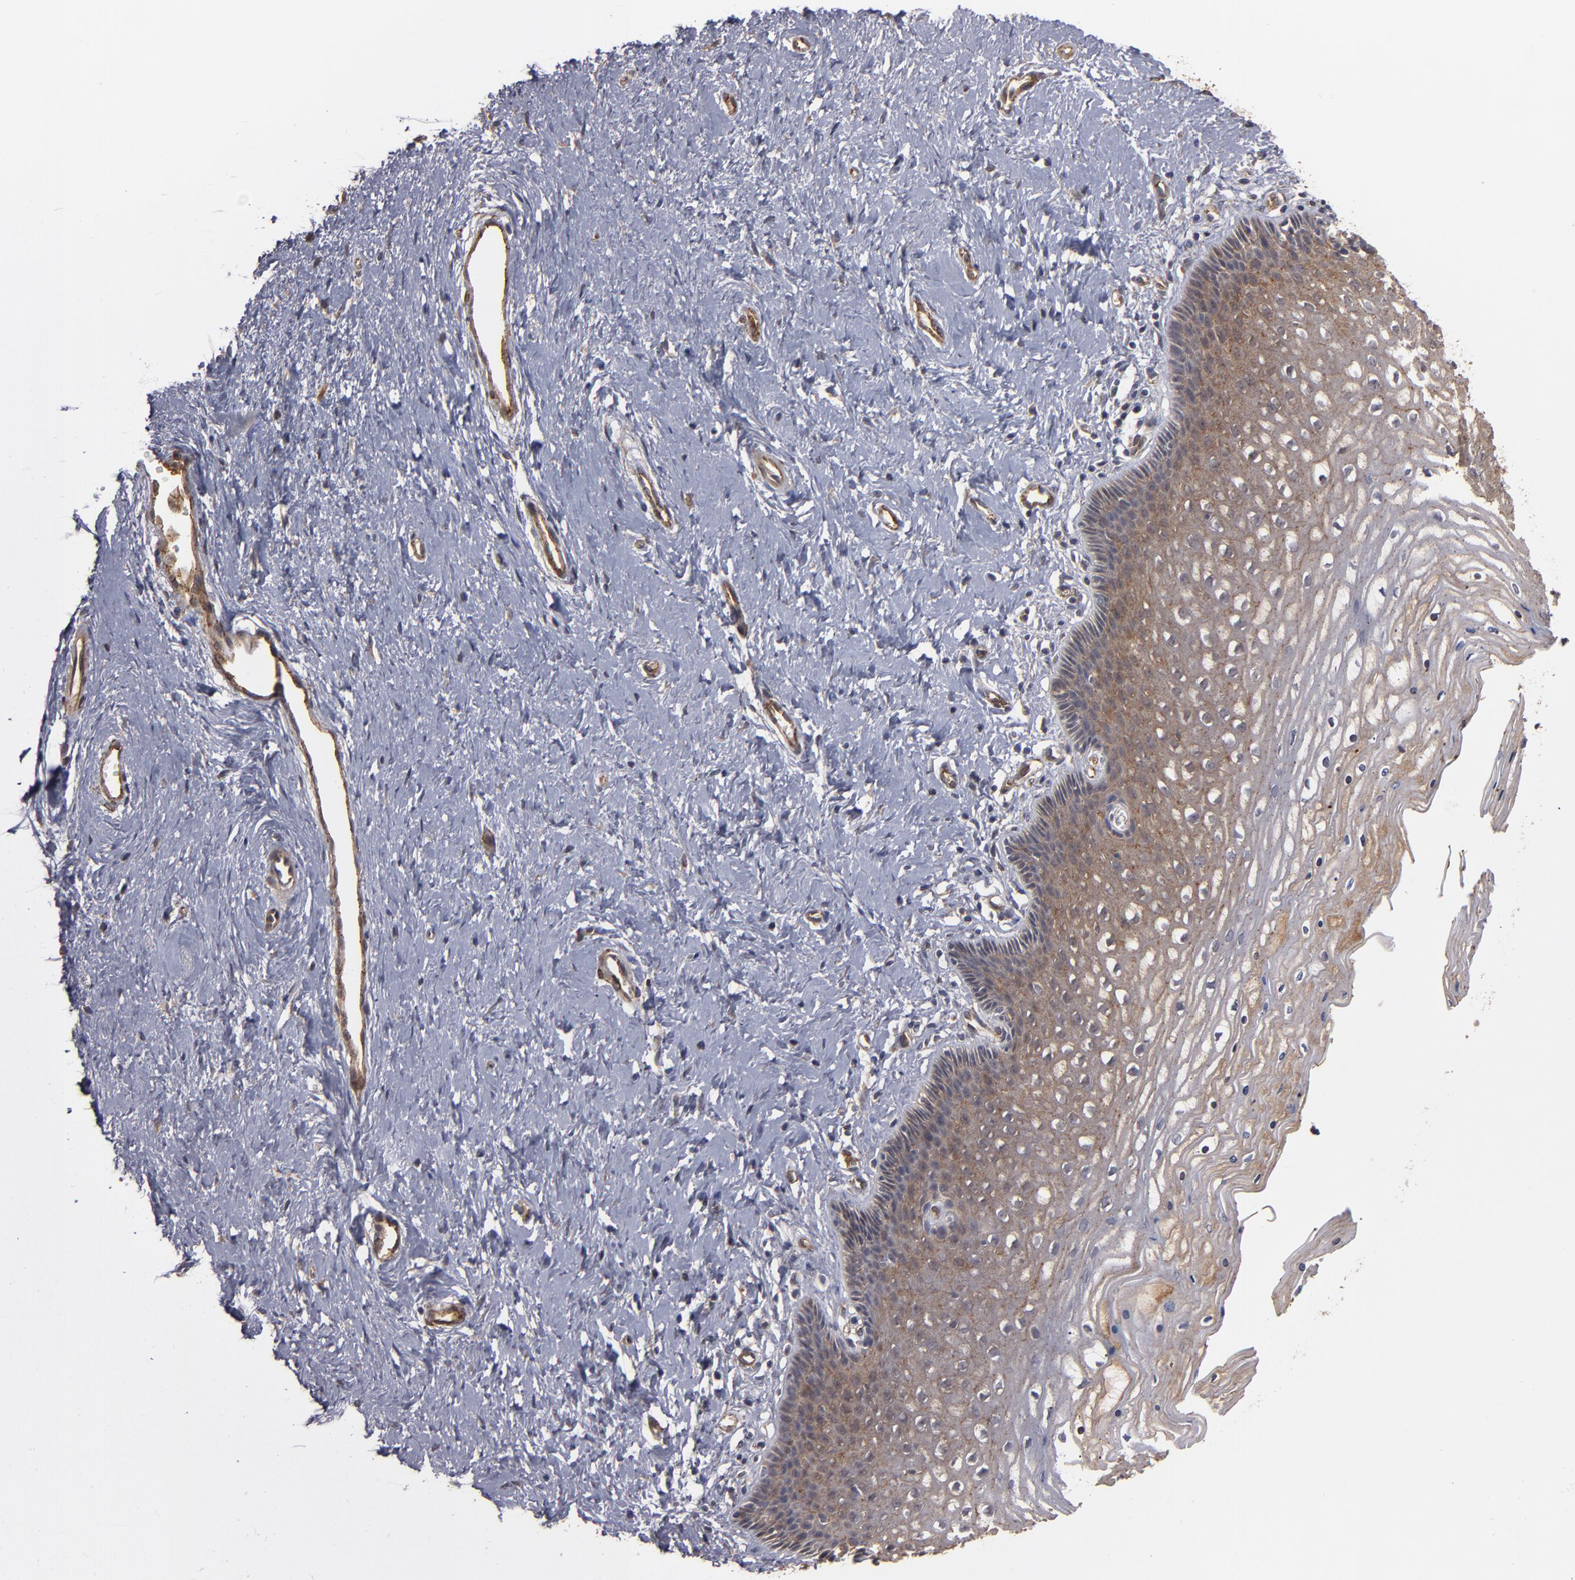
{"staining": {"intensity": "moderate", "quantity": ">75%", "location": "cytoplasmic/membranous"}, "tissue": "cervix", "cell_type": "Glandular cells", "image_type": "normal", "snomed": [{"axis": "morphology", "description": "Normal tissue, NOS"}, {"axis": "topography", "description": "Cervix"}], "caption": "This is a photomicrograph of IHC staining of unremarkable cervix, which shows moderate staining in the cytoplasmic/membranous of glandular cells.", "gene": "TJP1", "patient": {"sex": "female", "age": 39}}